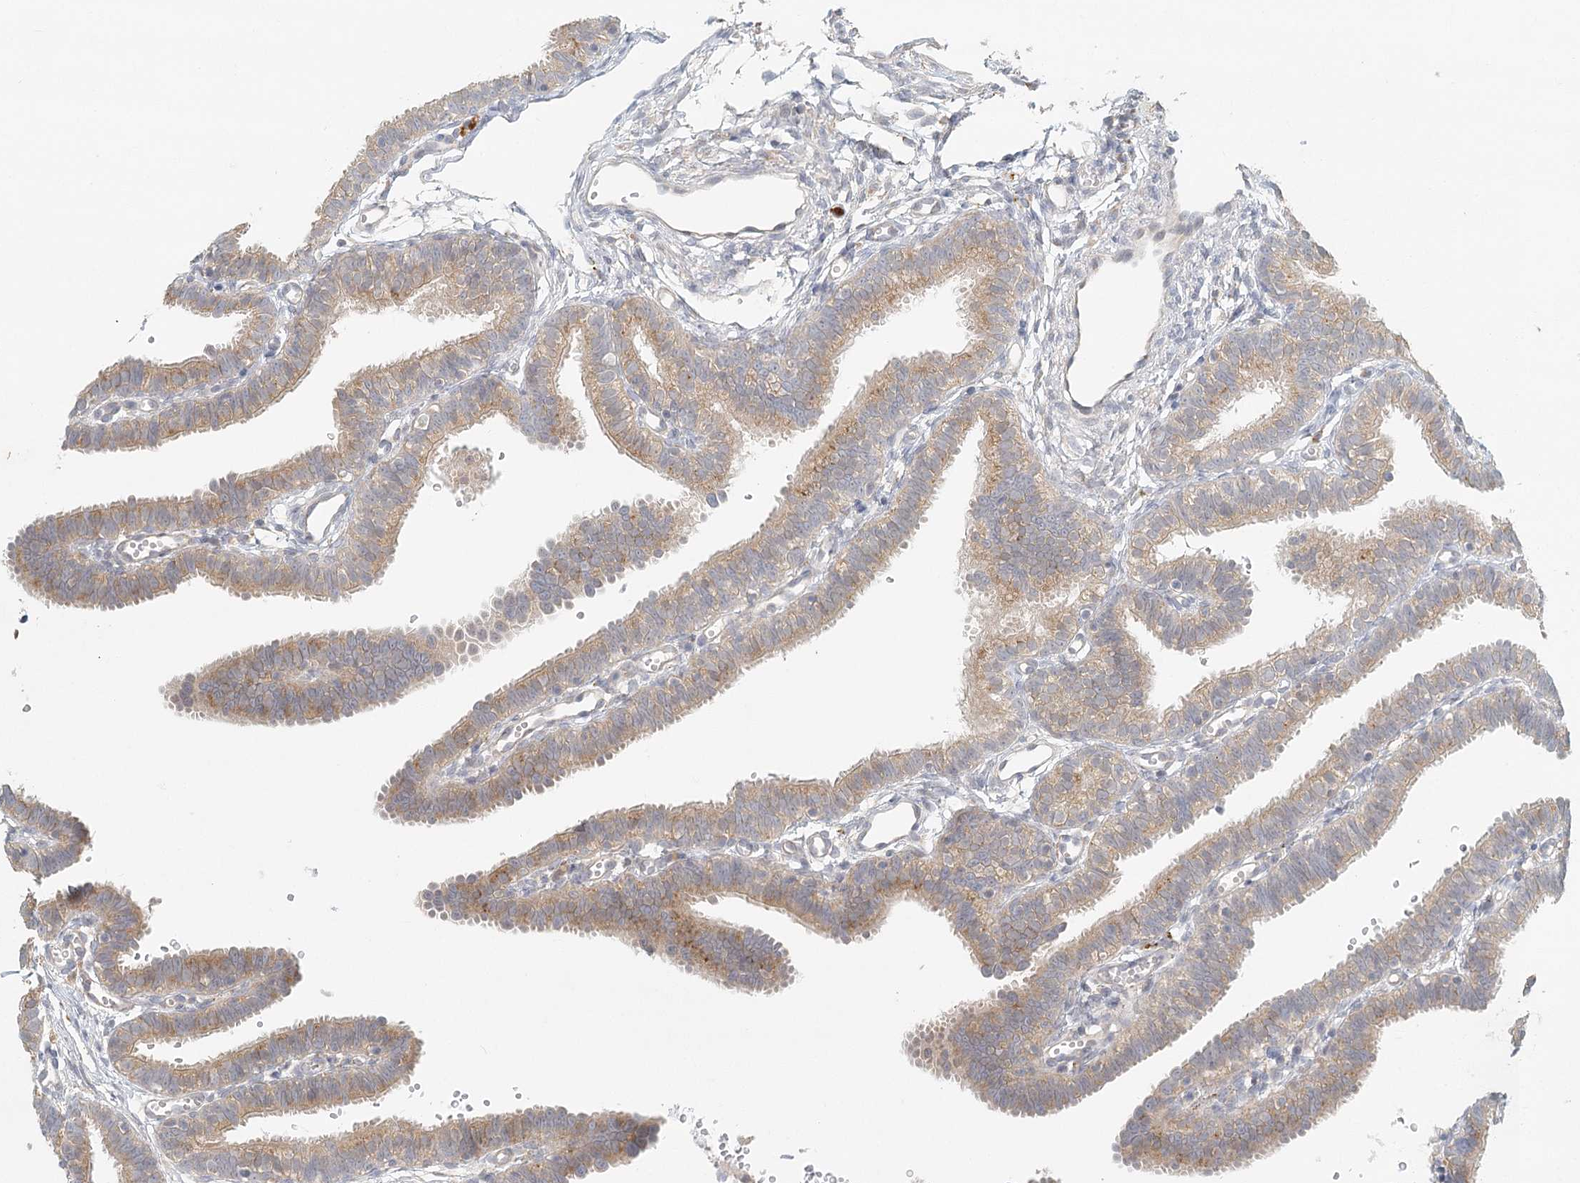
{"staining": {"intensity": "weak", "quantity": "25%-75%", "location": "cytoplasmic/membranous"}, "tissue": "fallopian tube", "cell_type": "Glandular cells", "image_type": "normal", "snomed": [{"axis": "morphology", "description": "Normal tissue, NOS"}, {"axis": "topography", "description": "Fallopian tube"}, {"axis": "topography", "description": "Placenta"}], "caption": "Protein staining displays weak cytoplasmic/membranous positivity in about 25%-75% of glandular cells in unremarkable fallopian tube.", "gene": "VSIG1", "patient": {"sex": "female", "age": 34}}